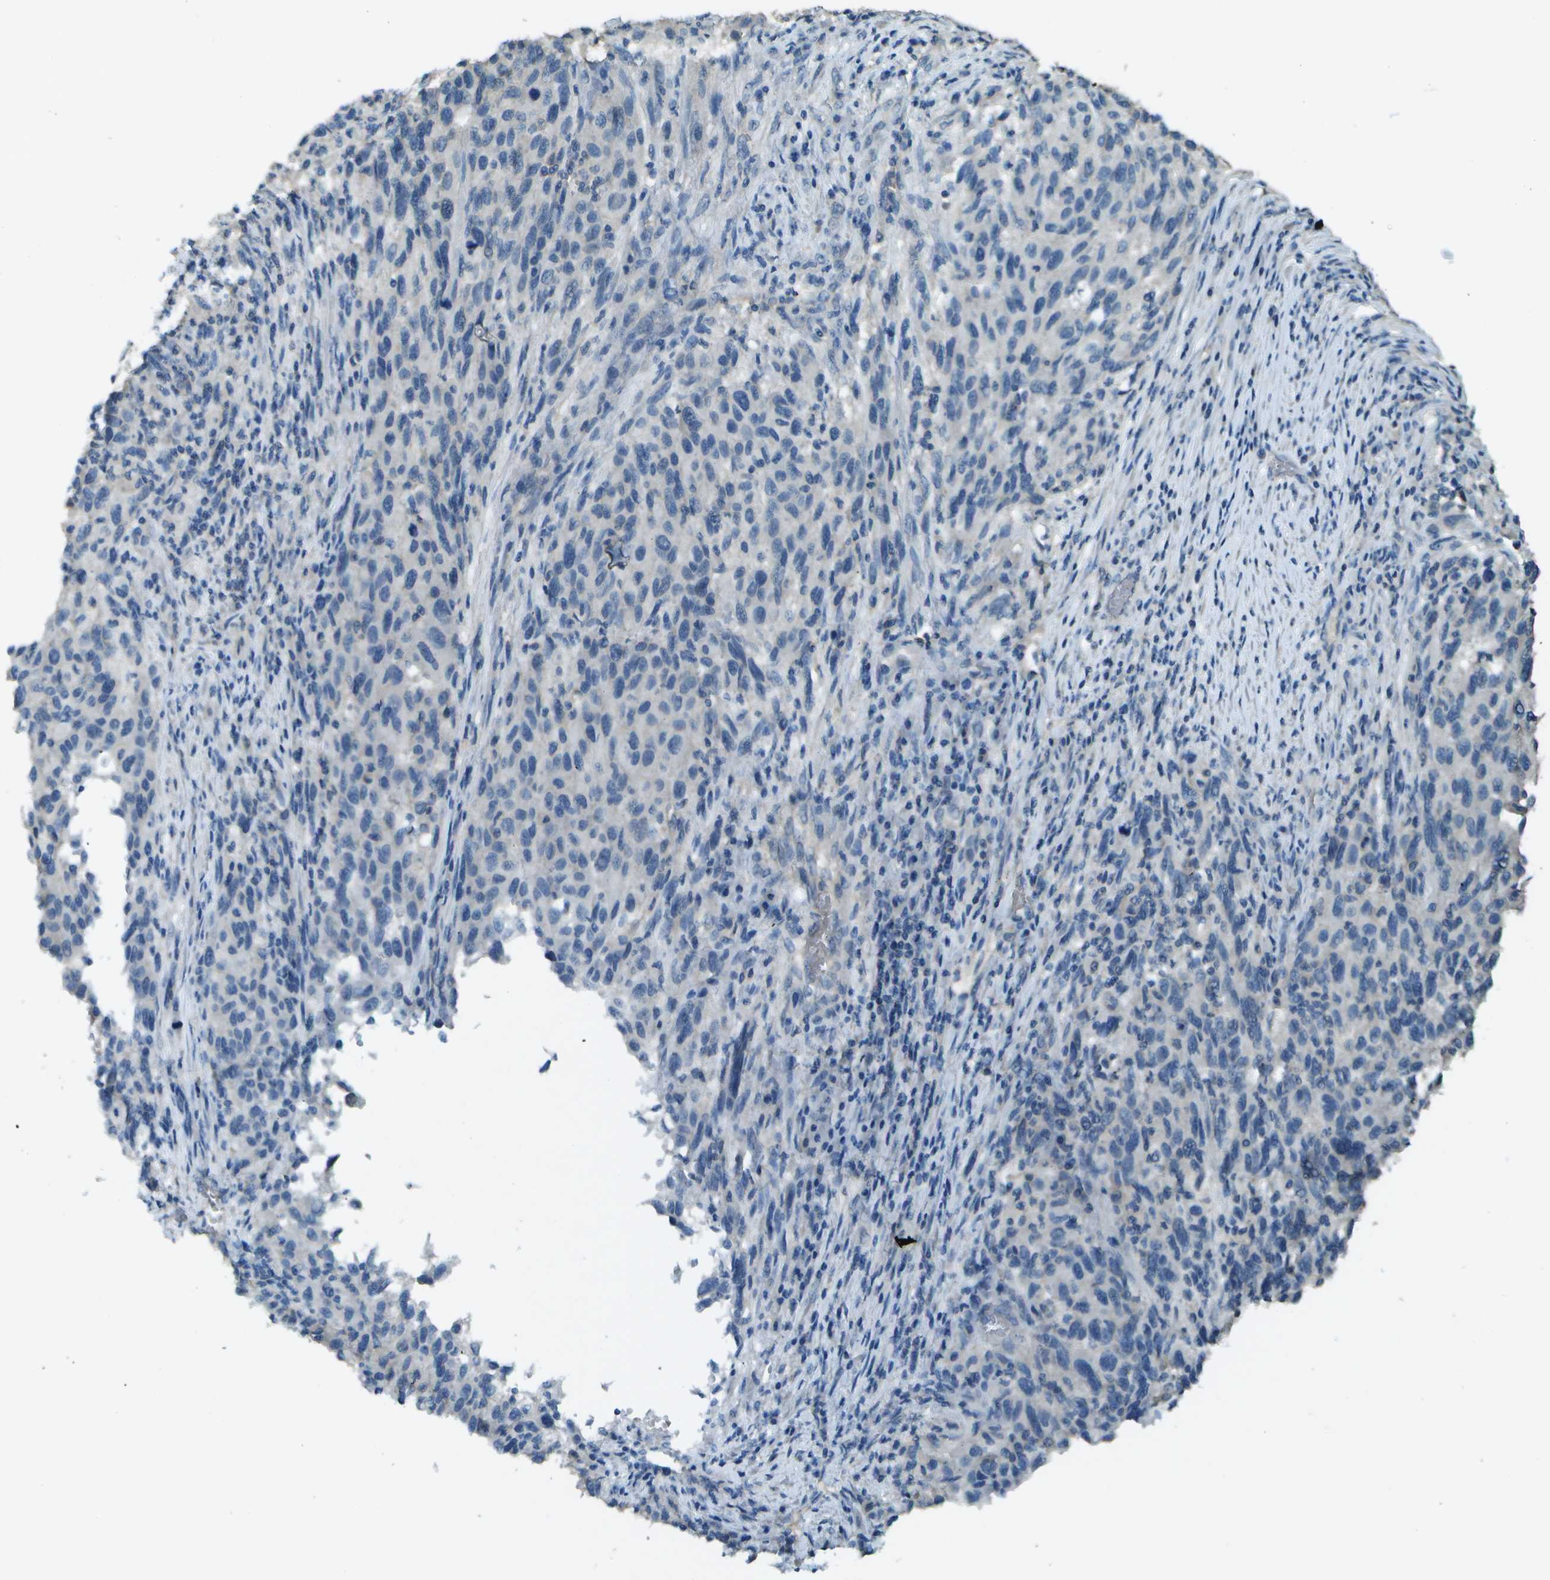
{"staining": {"intensity": "negative", "quantity": "none", "location": "none"}, "tissue": "melanoma", "cell_type": "Tumor cells", "image_type": "cancer", "snomed": [{"axis": "morphology", "description": "Malignant melanoma, Metastatic site"}, {"axis": "topography", "description": "Lymph node"}], "caption": "Immunohistochemical staining of human melanoma demonstrates no significant expression in tumor cells. The staining was performed using DAB to visualize the protein expression in brown, while the nuclei were stained in blue with hematoxylin (Magnification: 20x).", "gene": "LGI2", "patient": {"sex": "male", "age": 61}}